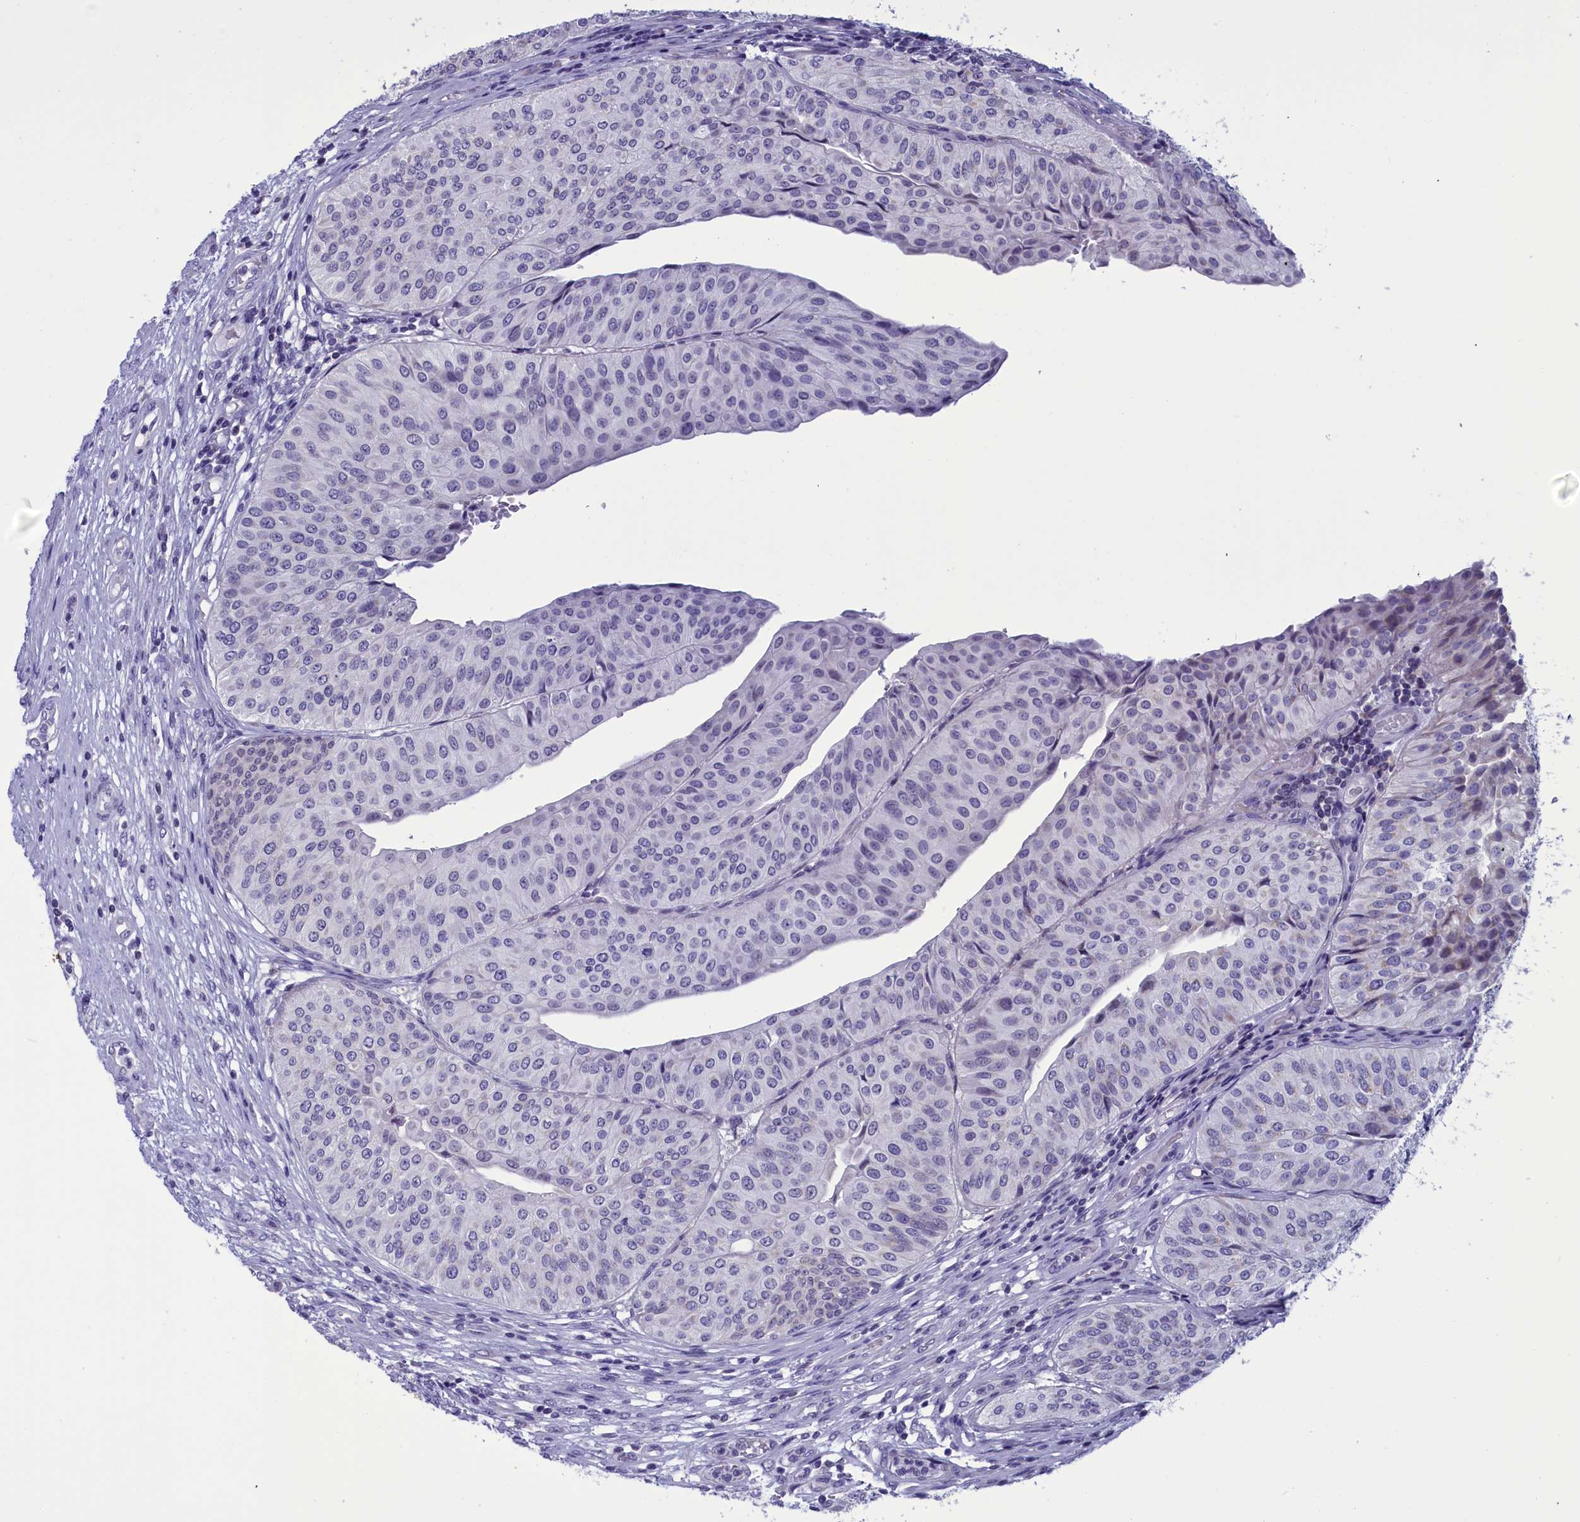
{"staining": {"intensity": "negative", "quantity": "none", "location": "none"}, "tissue": "urothelial cancer", "cell_type": "Tumor cells", "image_type": "cancer", "snomed": [{"axis": "morphology", "description": "Urothelial carcinoma, Low grade"}, {"axis": "topography", "description": "Urinary bladder"}], "caption": "High power microscopy histopathology image of an IHC image of urothelial carcinoma (low-grade), revealing no significant positivity in tumor cells.", "gene": "PARS2", "patient": {"sex": "male", "age": 67}}